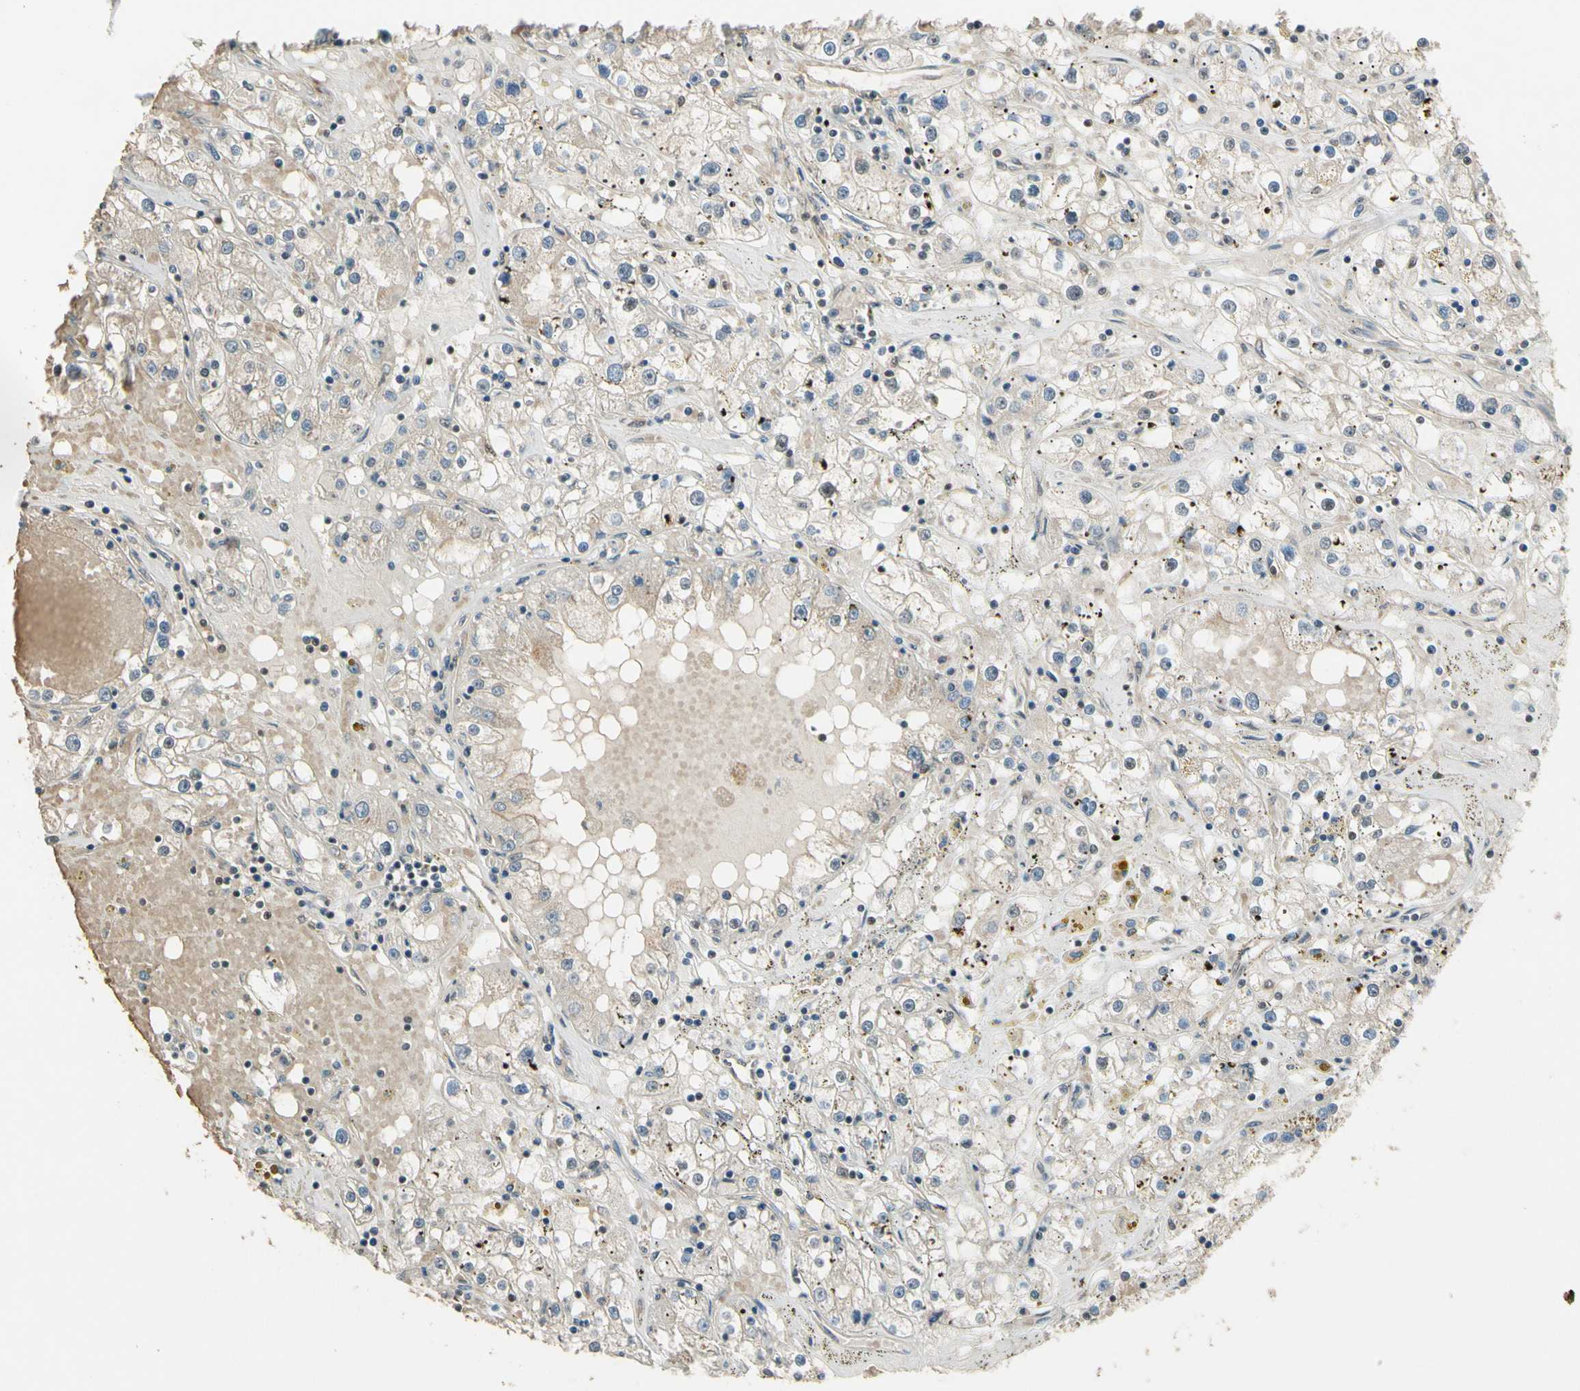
{"staining": {"intensity": "weak", "quantity": "25%-75%", "location": "cytoplasmic/membranous"}, "tissue": "renal cancer", "cell_type": "Tumor cells", "image_type": "cancer", "snomed": [{"axis": "morphology", "description": "Adenocarcinoma, NOS"}, {"axis": "topography", "description": "Kidney"}], "caption": "A micrograph of renal adenocarcinoma stained for a protein displays weak cytoplasmic/membranous brown staining in tumor cells. (IHC, brightfield microscopy, high magnification).", "gene": "MCPH1", "patient": {"sex": "male", "age": 56}}